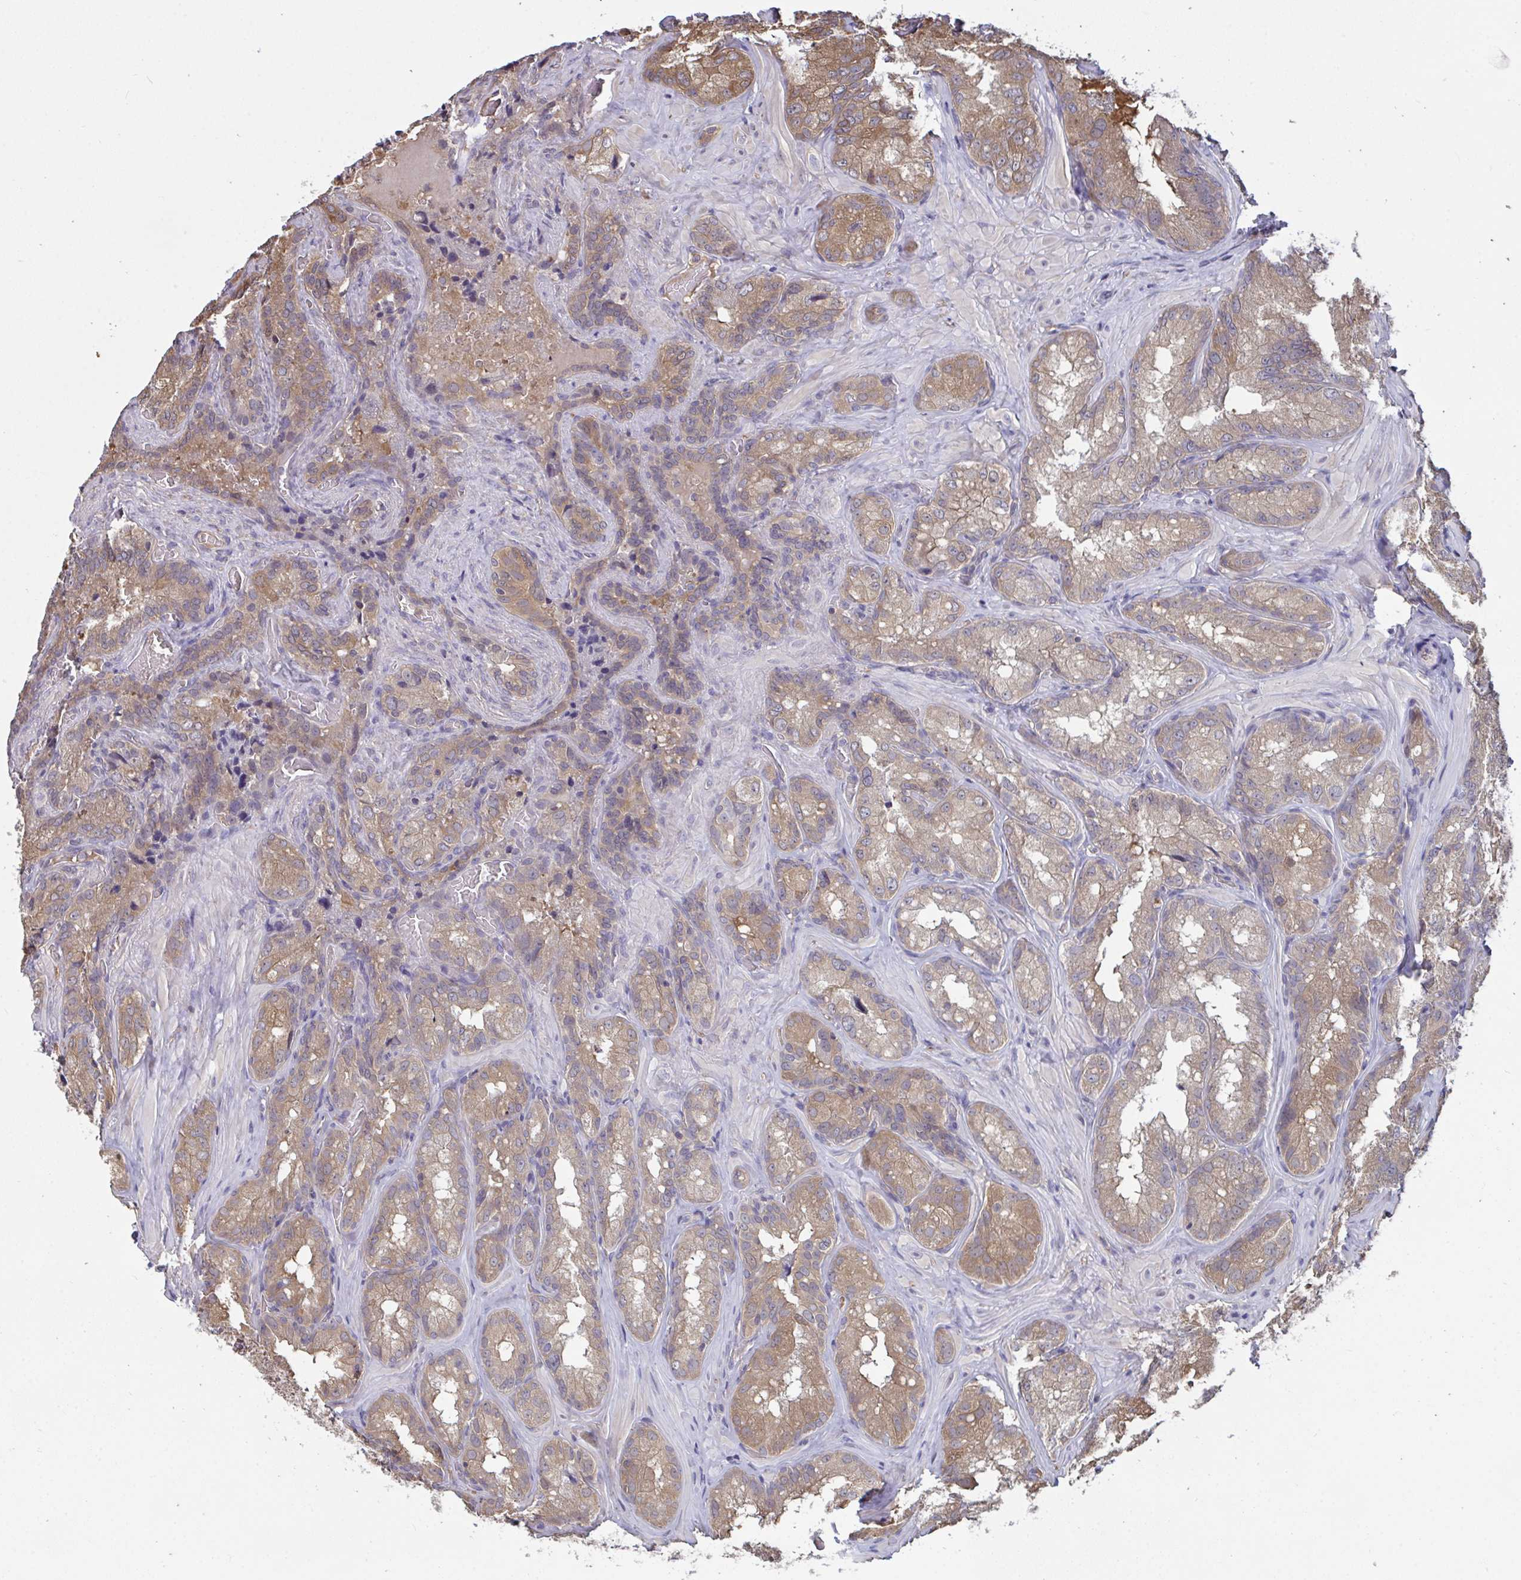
{"staining": {"intensity": "moderate", "quantity": ">75%", "location": "cytoplasmic/membranous"}, "tissue": "seminal vesicle", "cell_type": "Glandular cells", "image_type": "normal", "snomed": [{"axis": "morphology", "description": "Normal tissue, NOS"}, {"axis": "topography", "description": "Seminal veicle"}], "caption": "Immunohistochemistry staining of benign seminal vesicle, which displays medium levels of moderate cytoplasmic/membranous staining in approximately >75% of glandular cells indicating moderate cytoplasmic/membranous protein expression. The staining was performed using DAB (3,3'-diaminobenzidine) (brown) for protein detection and nuclei were counterstained in hematoxylin (blue).", "gene": "TTC9C", "patient": {"sex": "male", "age": 47}}